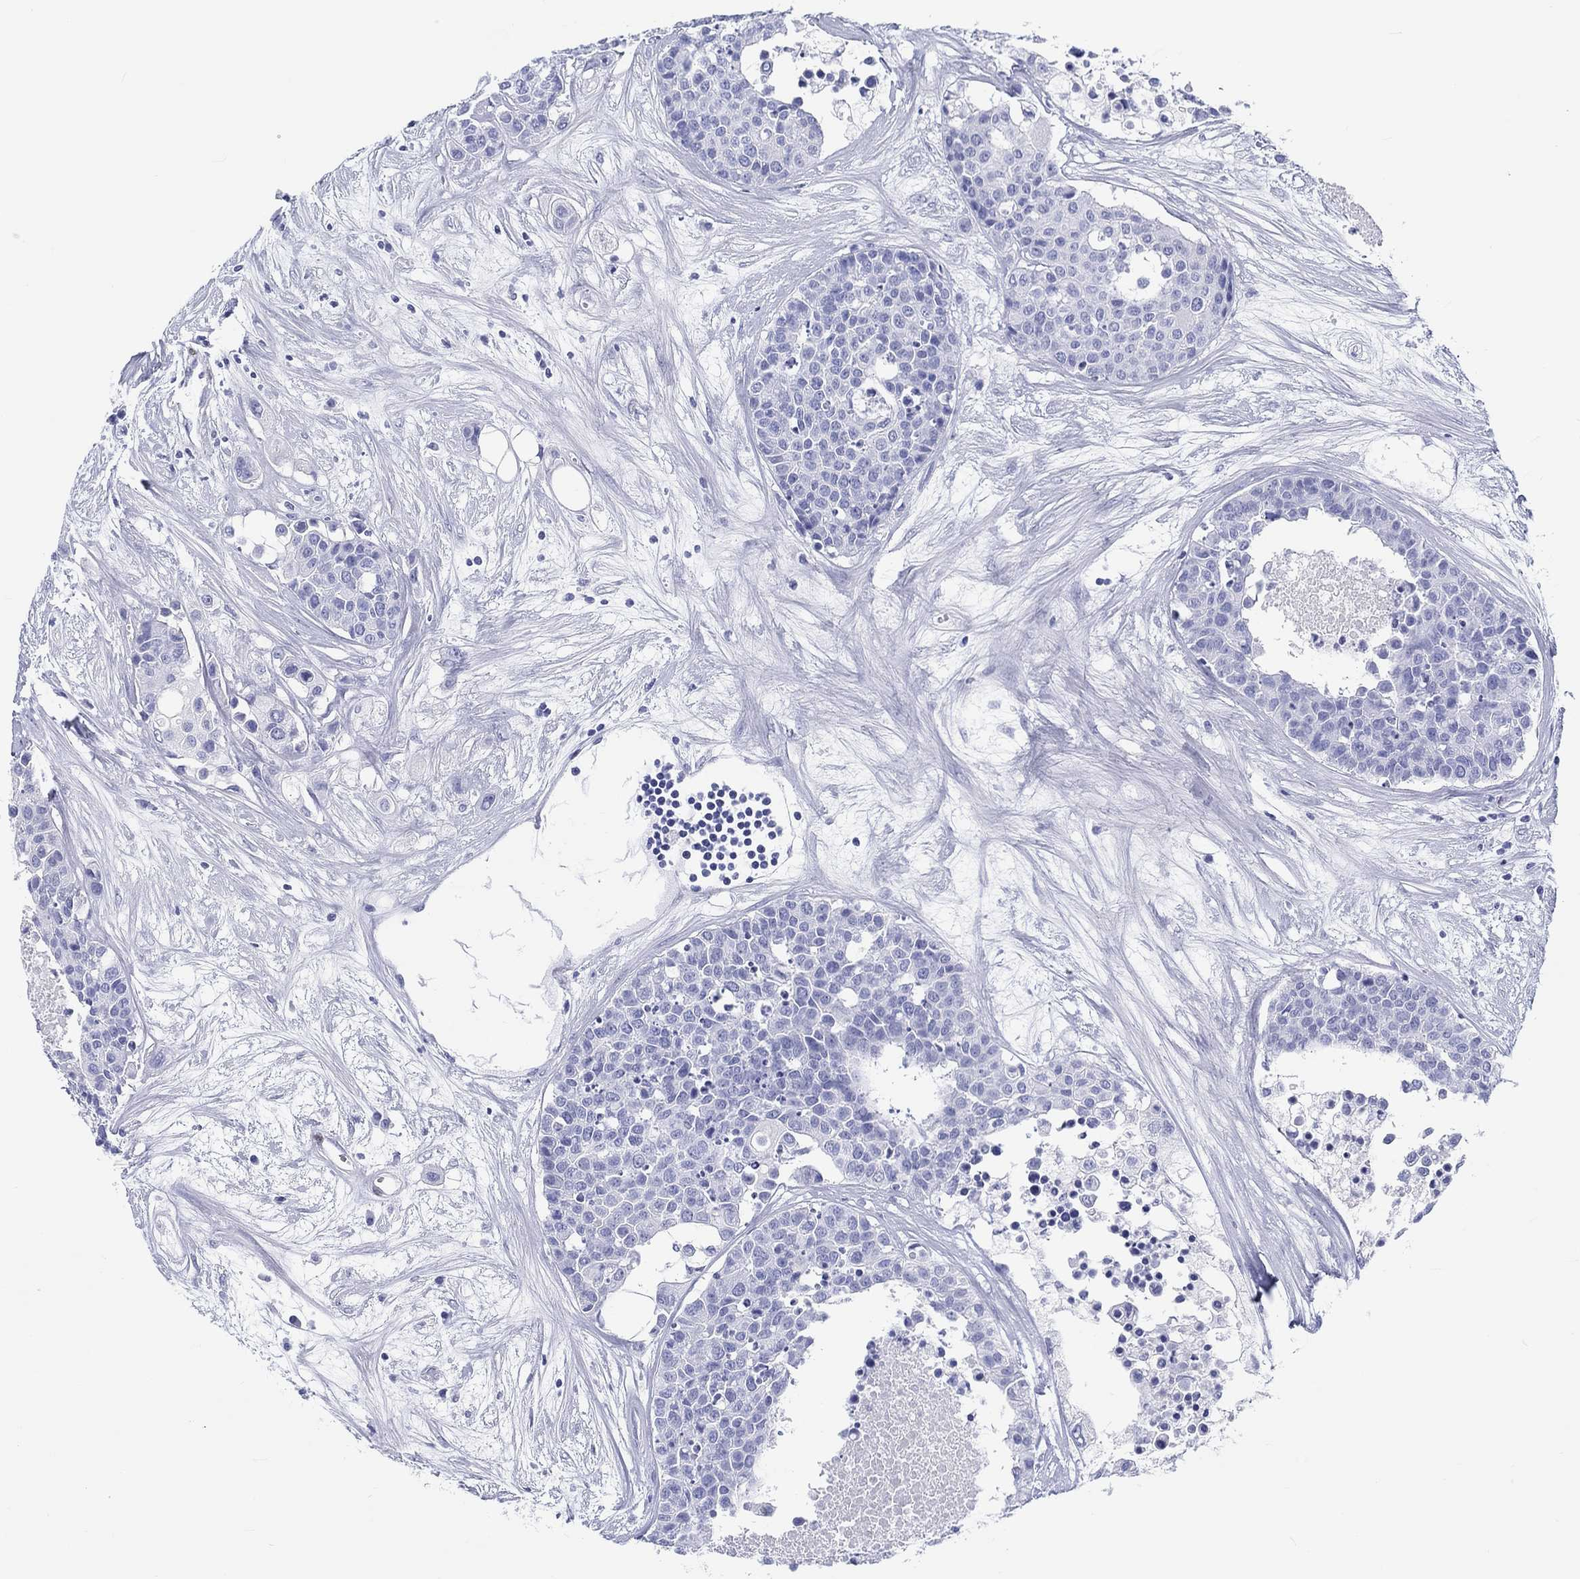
{"staining": {"intensity": "negative", "quantity": "none", "location": "none"}, "tissue": "carcinoid", "cell_type": "Tumor cells", "image_type": "cancer", "snomed": [{"axis": "morphology", "description": "Carcinoid, malignant, NOS"}, {"axis": "topography", "description": "Colon"}], "caption": "Immunohistochemistry (IHC) of malignant carcinoid demonstrates no positivity in tumor cells.", "gene": "H1-1", "patient": {"sex": "male", "age": 81}}